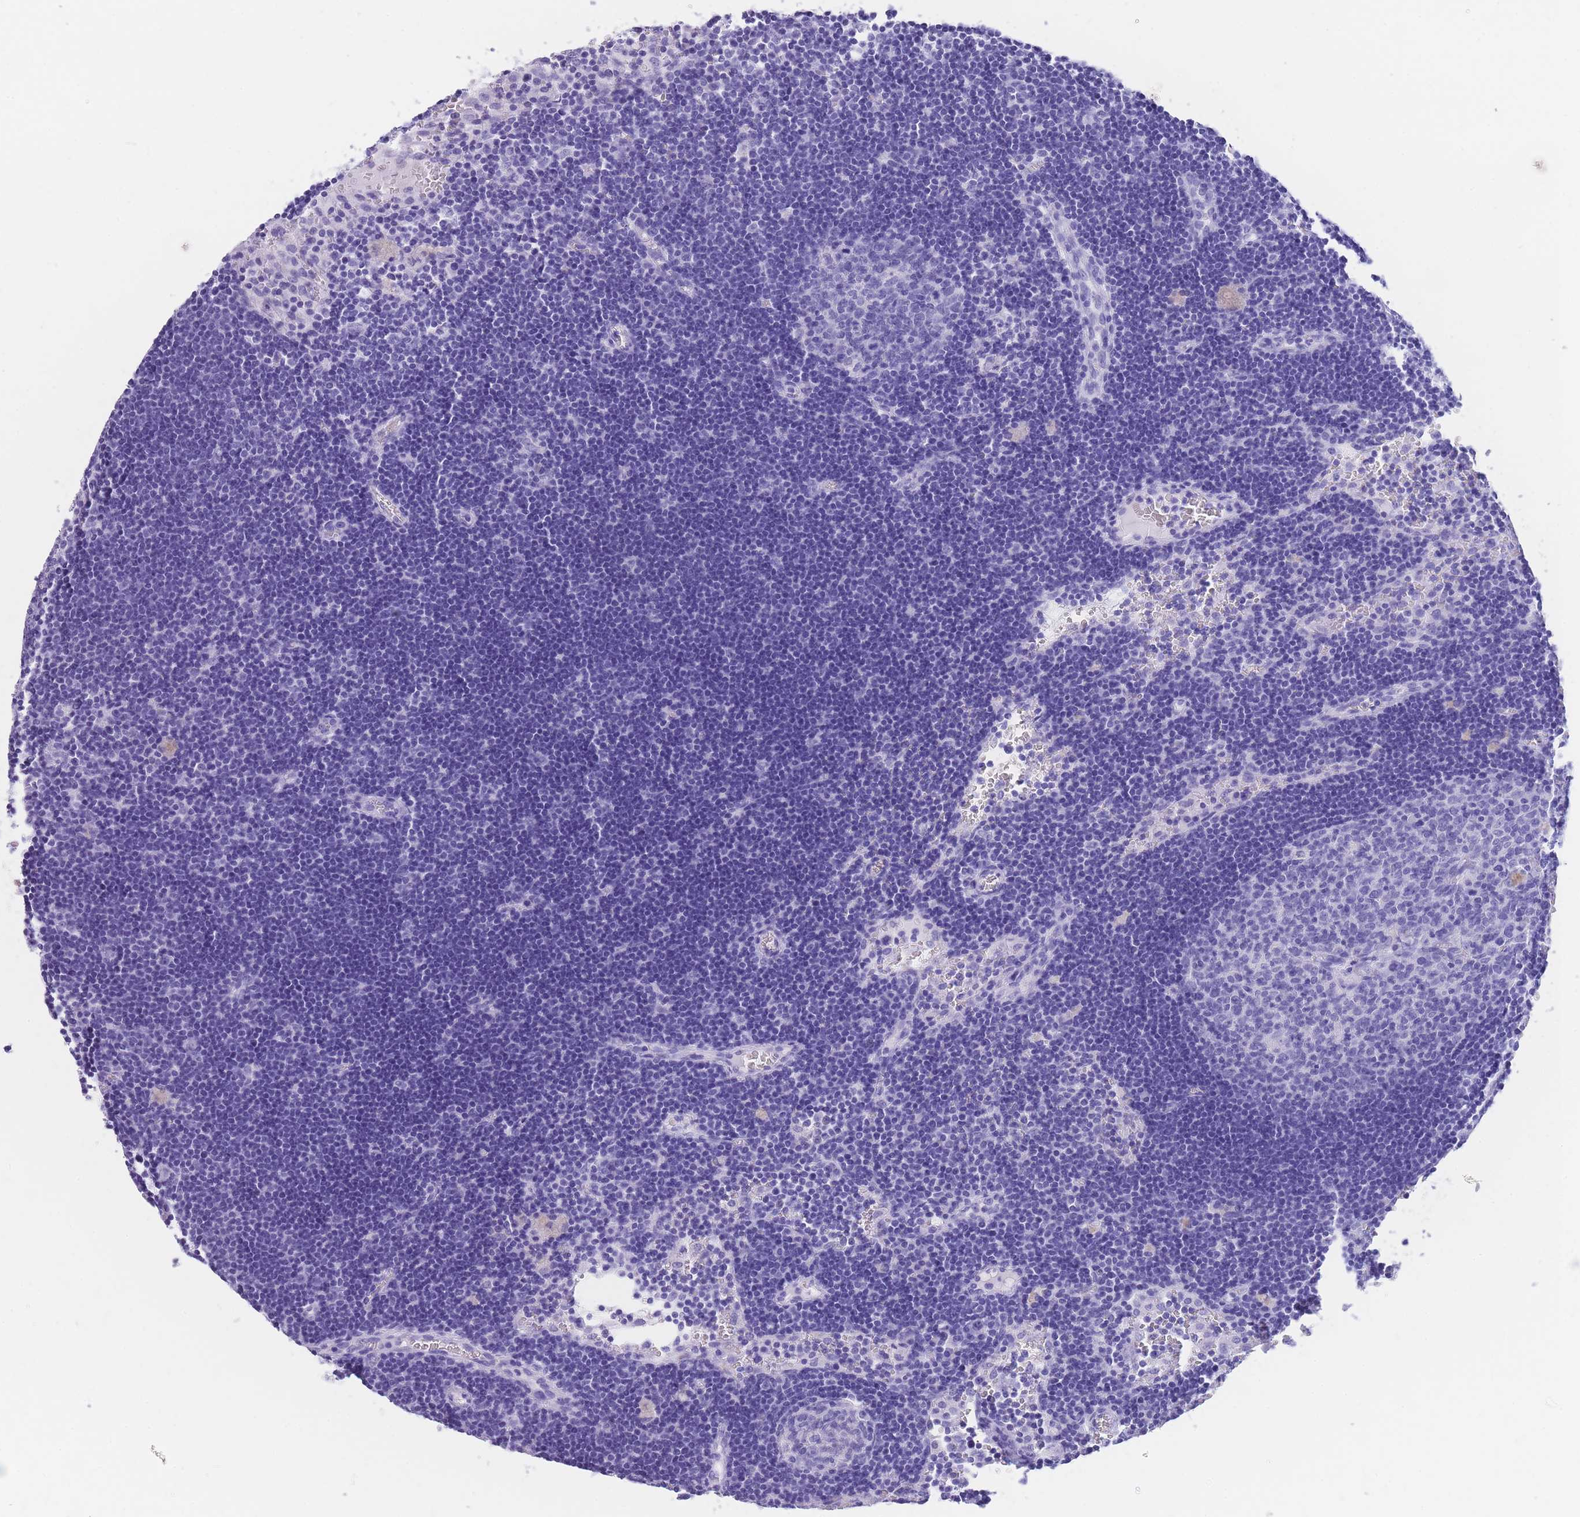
{"staining": {"intensity": "negative", "quantity": "none", "location": "none"}, "tissue": "lymph node", "cell_type": "Germinal center cells", "image_type": "normal", "snomed": [{"axis": "morphology", "description": "Normal tissue, NOS"}, {"axis": "topography", "description": "Lymph node"}], "caption": "IHC micrograph of benign lymph node stained for a protein (brown), which reveals no expression in germinal center cells.", "gene": "SLCO1B1", "patient": {"sex": "male", "age": 62}}